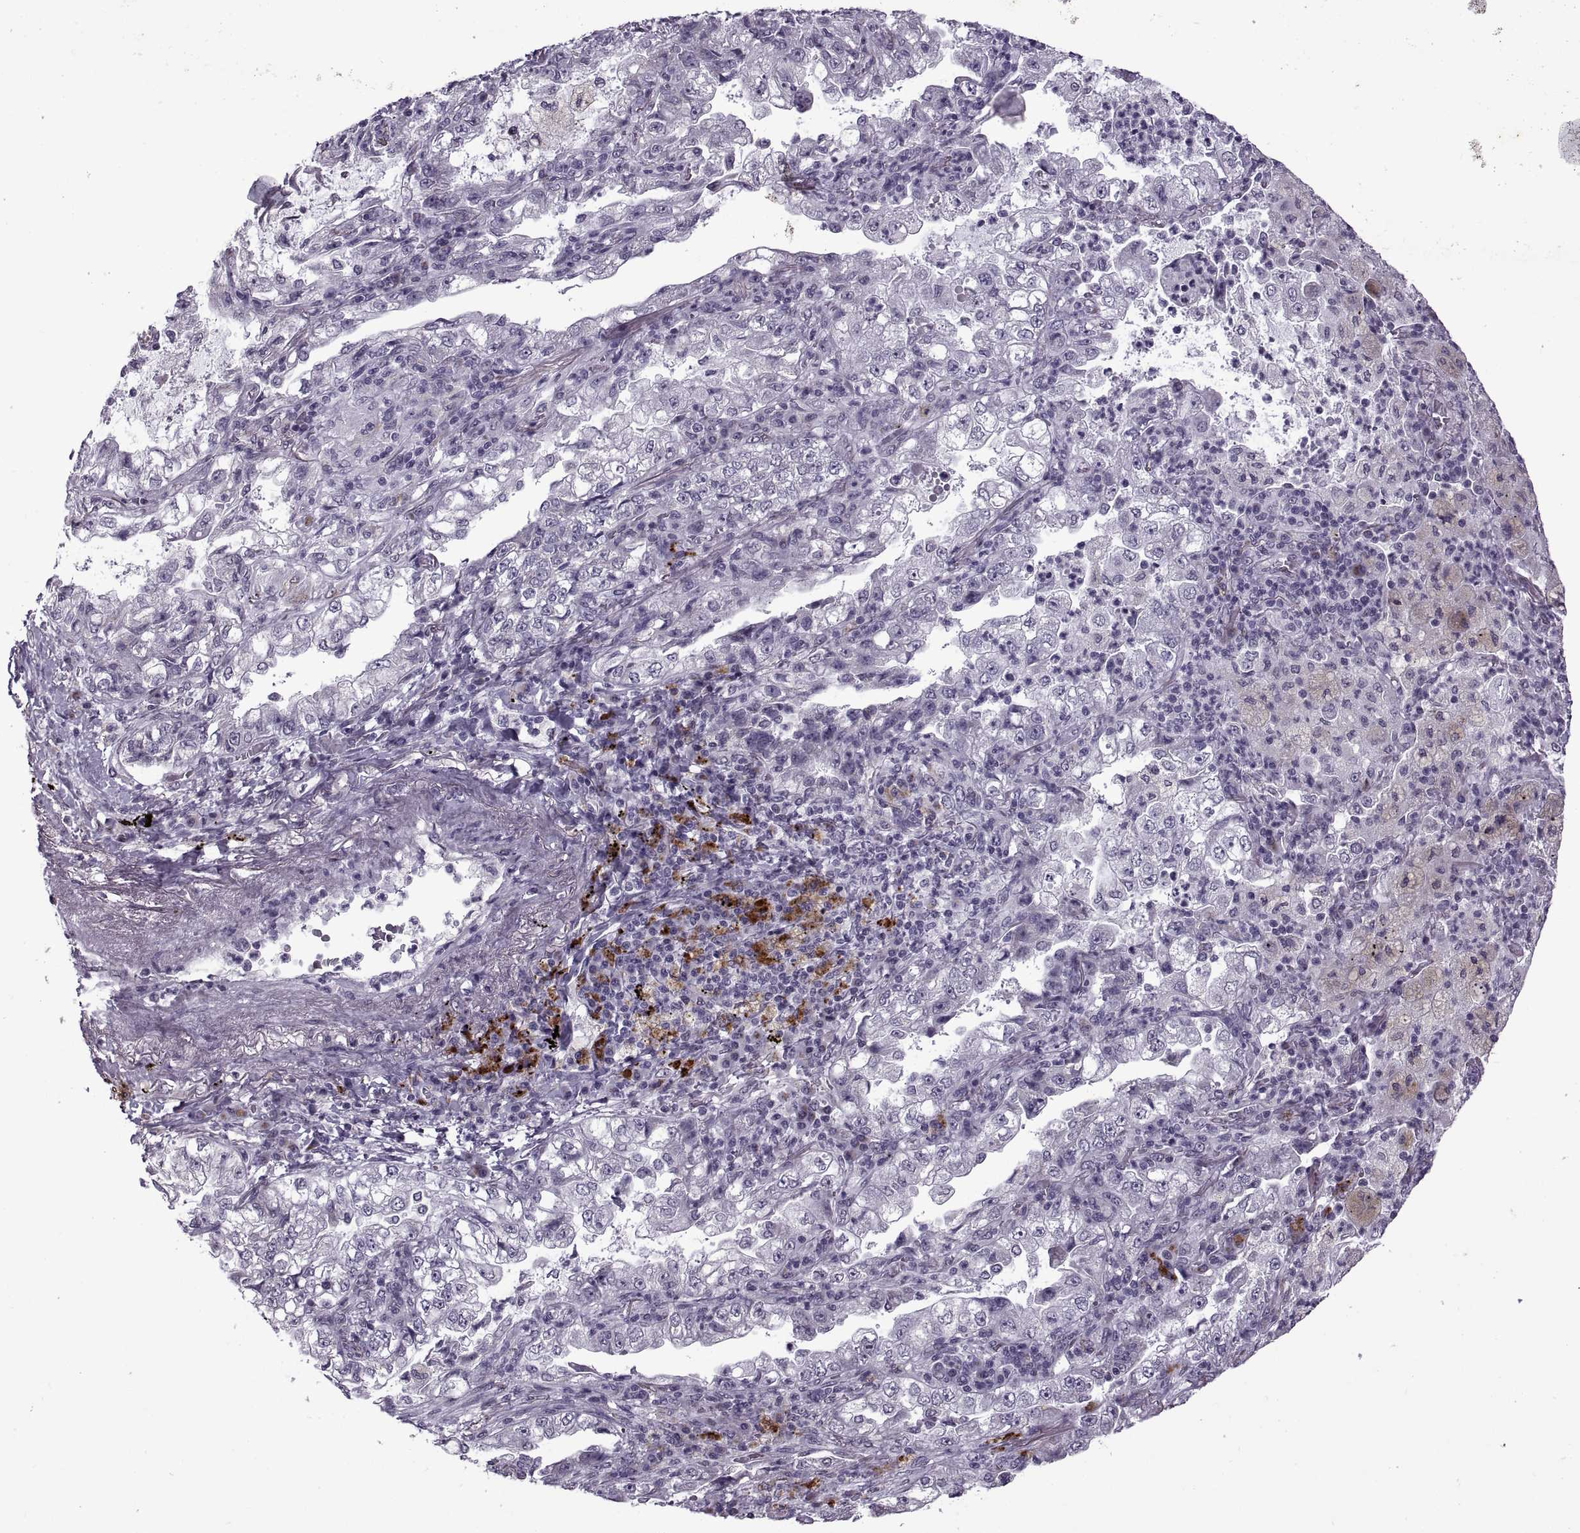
{"staining": {"intensity": "negative", "quantity": "none", "location": "none"}, "tissue": "lung cancer", "cell_type": "Tumor cells", "image_type": "cancer", "snomed": [{"axis": "morphology", "description": "Adenocarcinoma, NOS"}, {"axis": "topography", "description": "Lung"}], "caption": "Image shows no significant protein staining in tumor cells of adenocarcinoma (lung).", "gene": "PRSS37", "patient": {"sex": "female", "age": 73}}